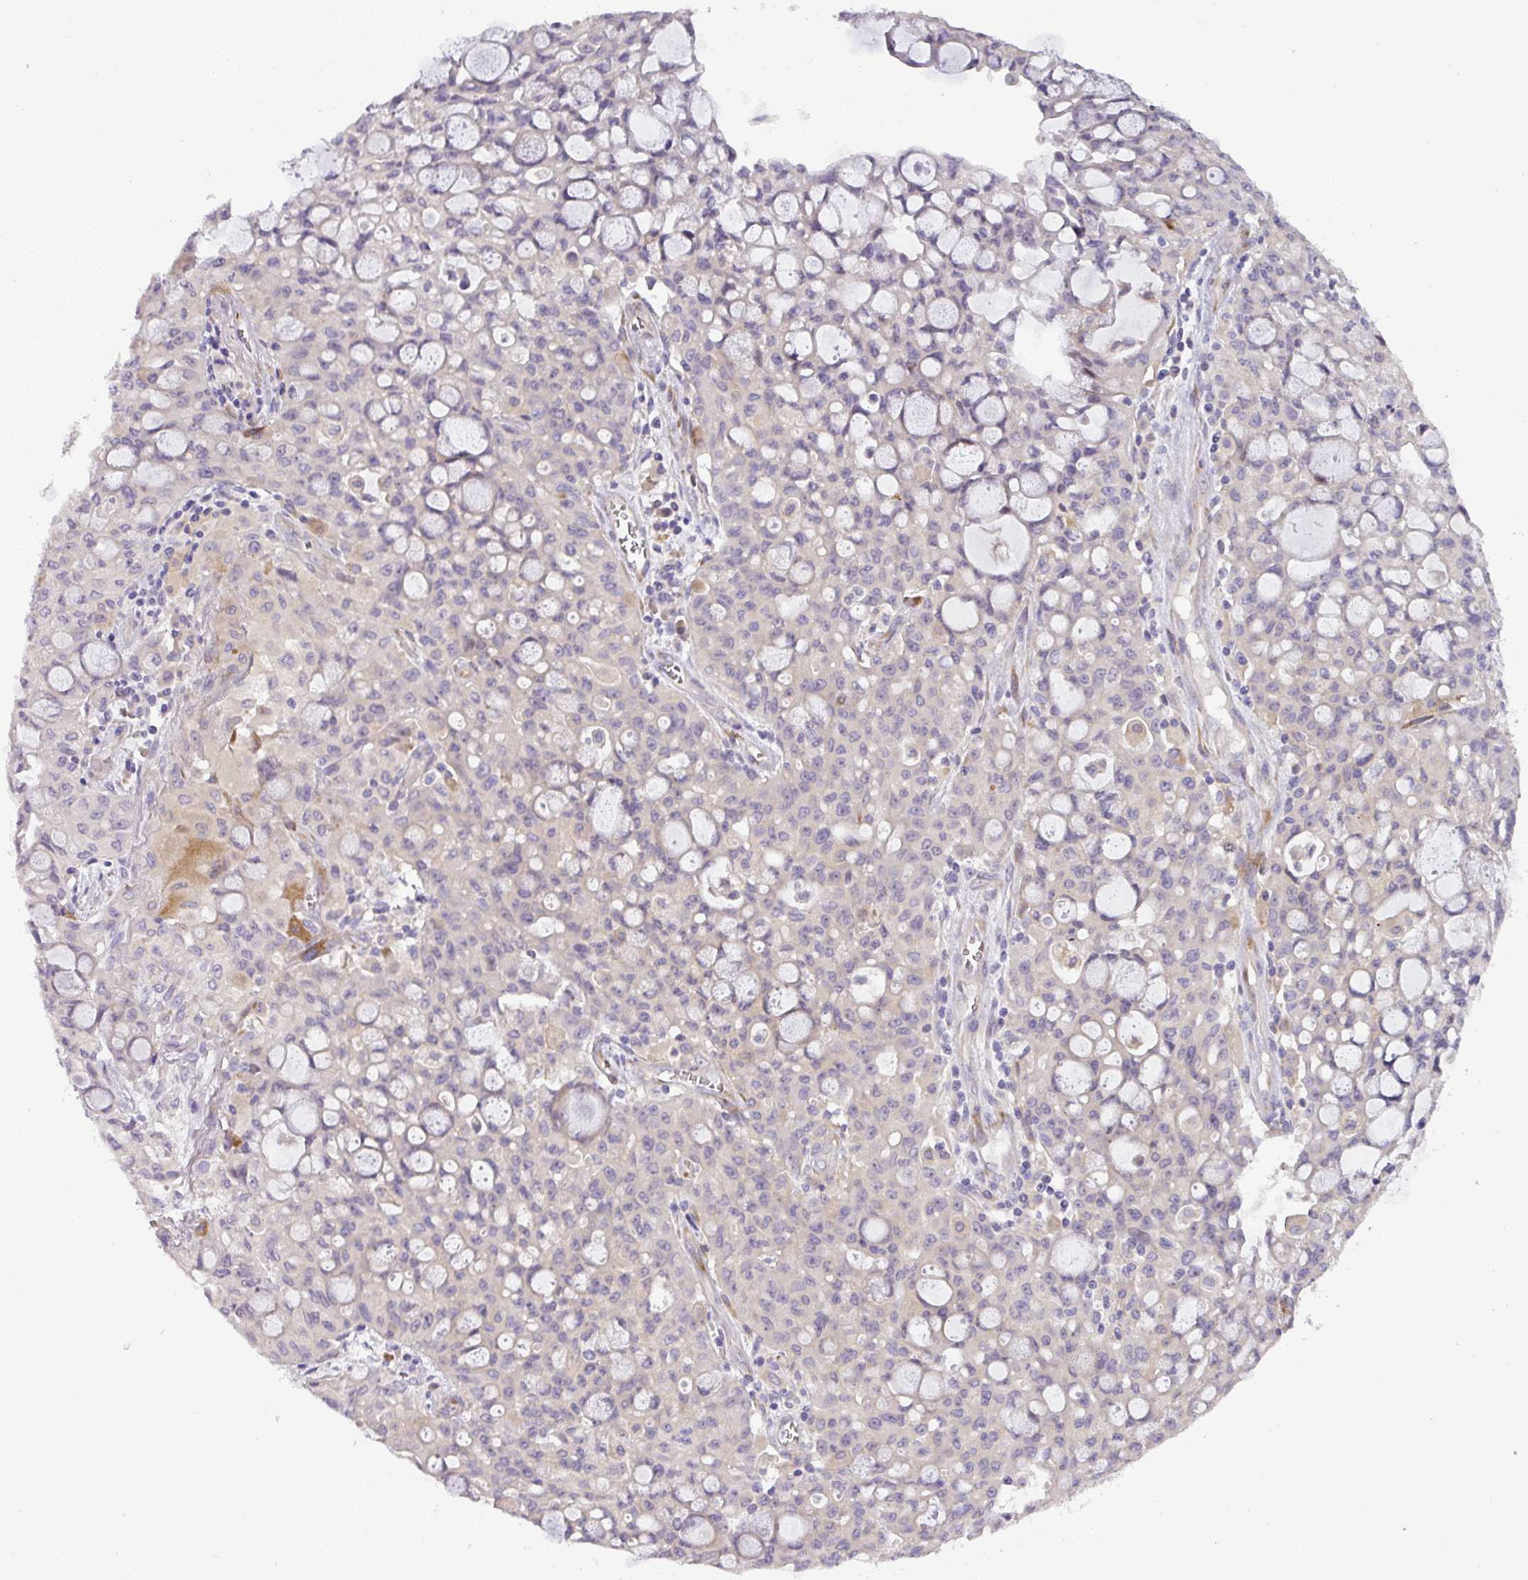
{"staining": {"intensity": "negative", "quantity": "none", "location": "none"}, "tissue": "lung cancer", "cell_type": "Tumor cells", "image_type": "cancer", "snomed": [{"axis": "morphology", "description": "Adenocarcinoma, NOS"}, {"axis": "topography", "description": "Lung"}], "caption": "This is an IHC micrograph of human lung adenocarcinoma. There is no expression in tumor cells.", "gene": "ATP6V1F", "patient": {"sex": "female", "age": 44}}